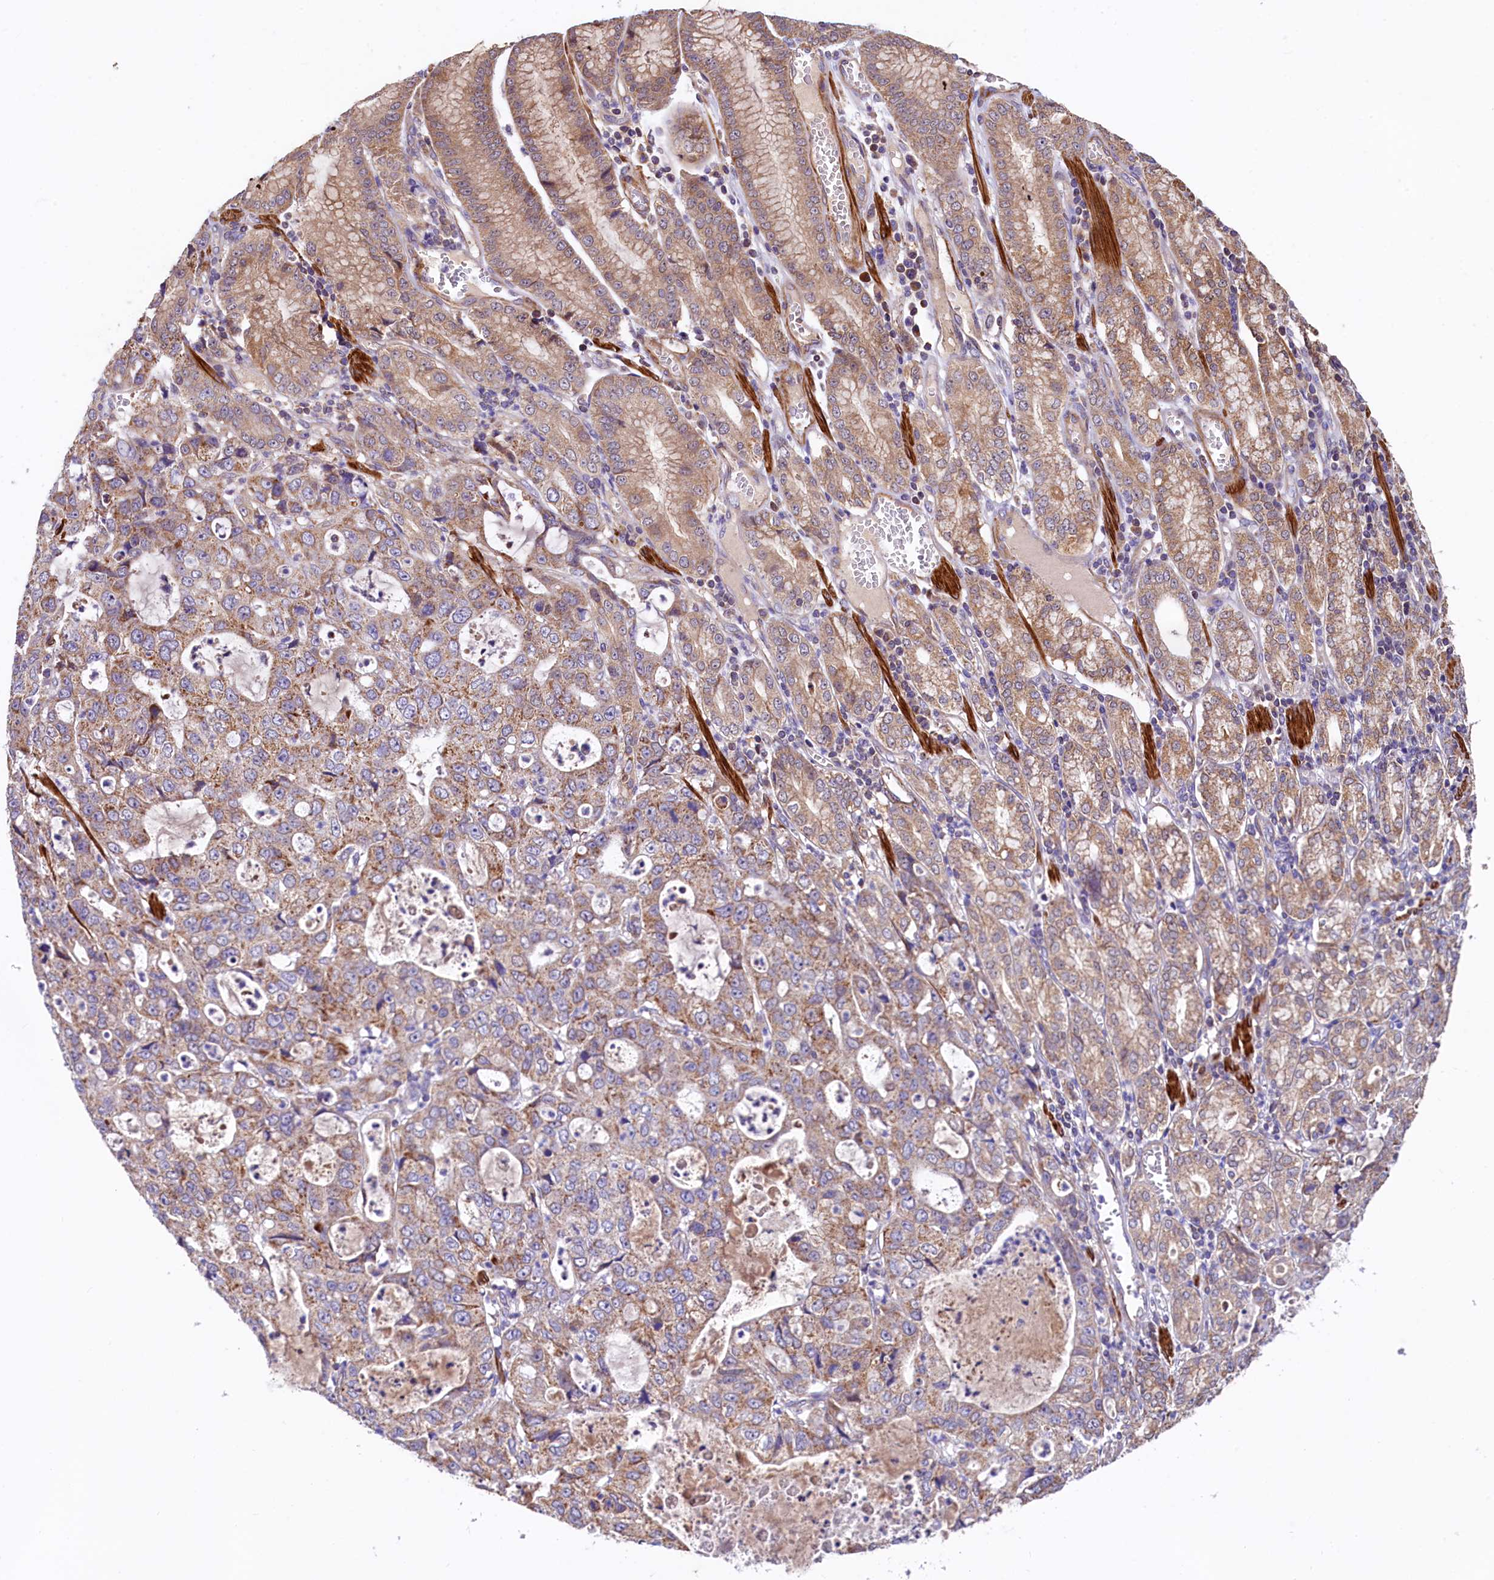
{"staining": {"intensity": "weak", "quantity": "25%-75%", "location": "cytoplasmic/membranous"}, "tissue": "stomach cancer", "cell_type": "Tumor cells", "image_type": "cancer", "snomed": [{"axis": "morphology", "description": "Adenocarcinoma, NOS"}, {"axis": "topography", "description": "Stomach, upper"}], "caption": "IHC (DAB) staining of stomach cancer exhibits weak cytoplasmic/membranous protein staining in approximately 25%-75% of tumor cells.", "gene": "CIAO3", "patient": {"sex": "female", "age": 52}}